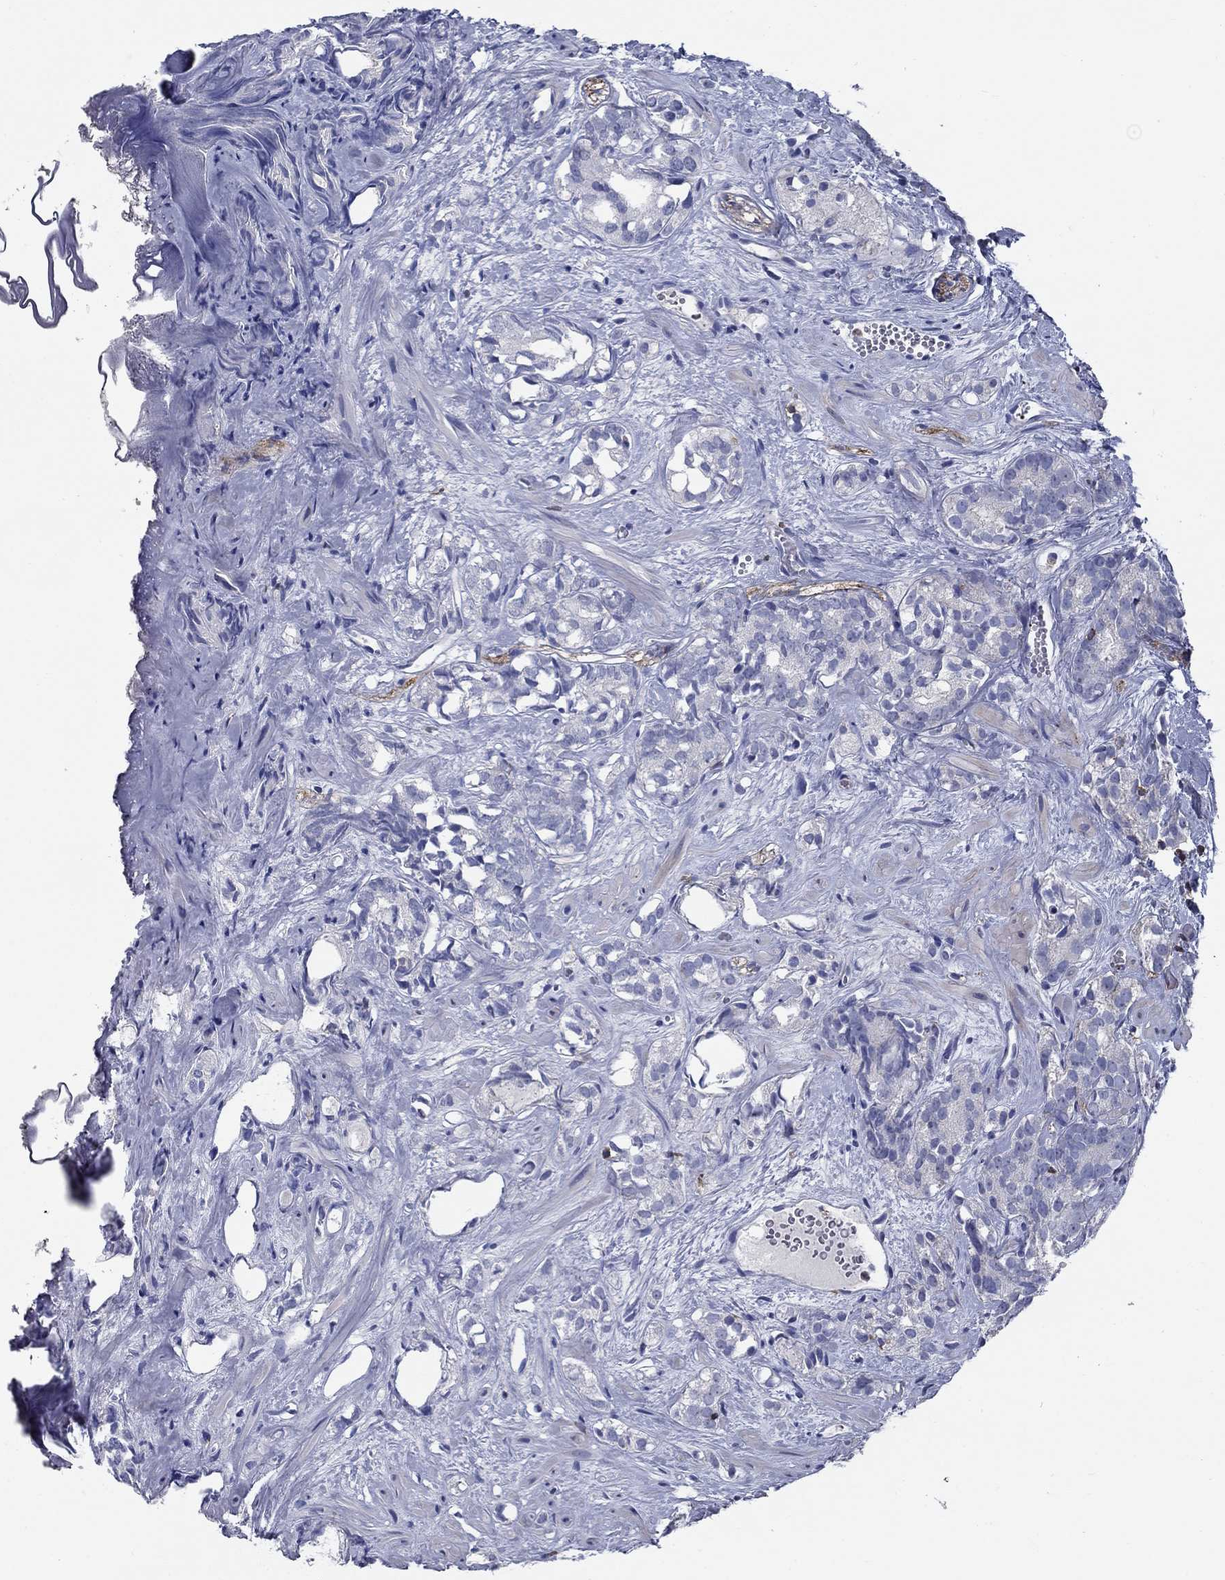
{"staining": {"intensity": "negative", "quantity": "none", "location": "none"}, "tissue": "prostate cancer", "cell_type": "Tumor cells", "image_type": "cancer", "snomed": [{"axis": "morphology", "description": "Adenocarcinoma, High grade"}, {"axis": "topography", "description": "Prostate"}], "caption": "The image reveals no staining of tumor cells in prostate cancer.", "gene": "SIT1", "patient": {"sex": "male", "age": 90}}